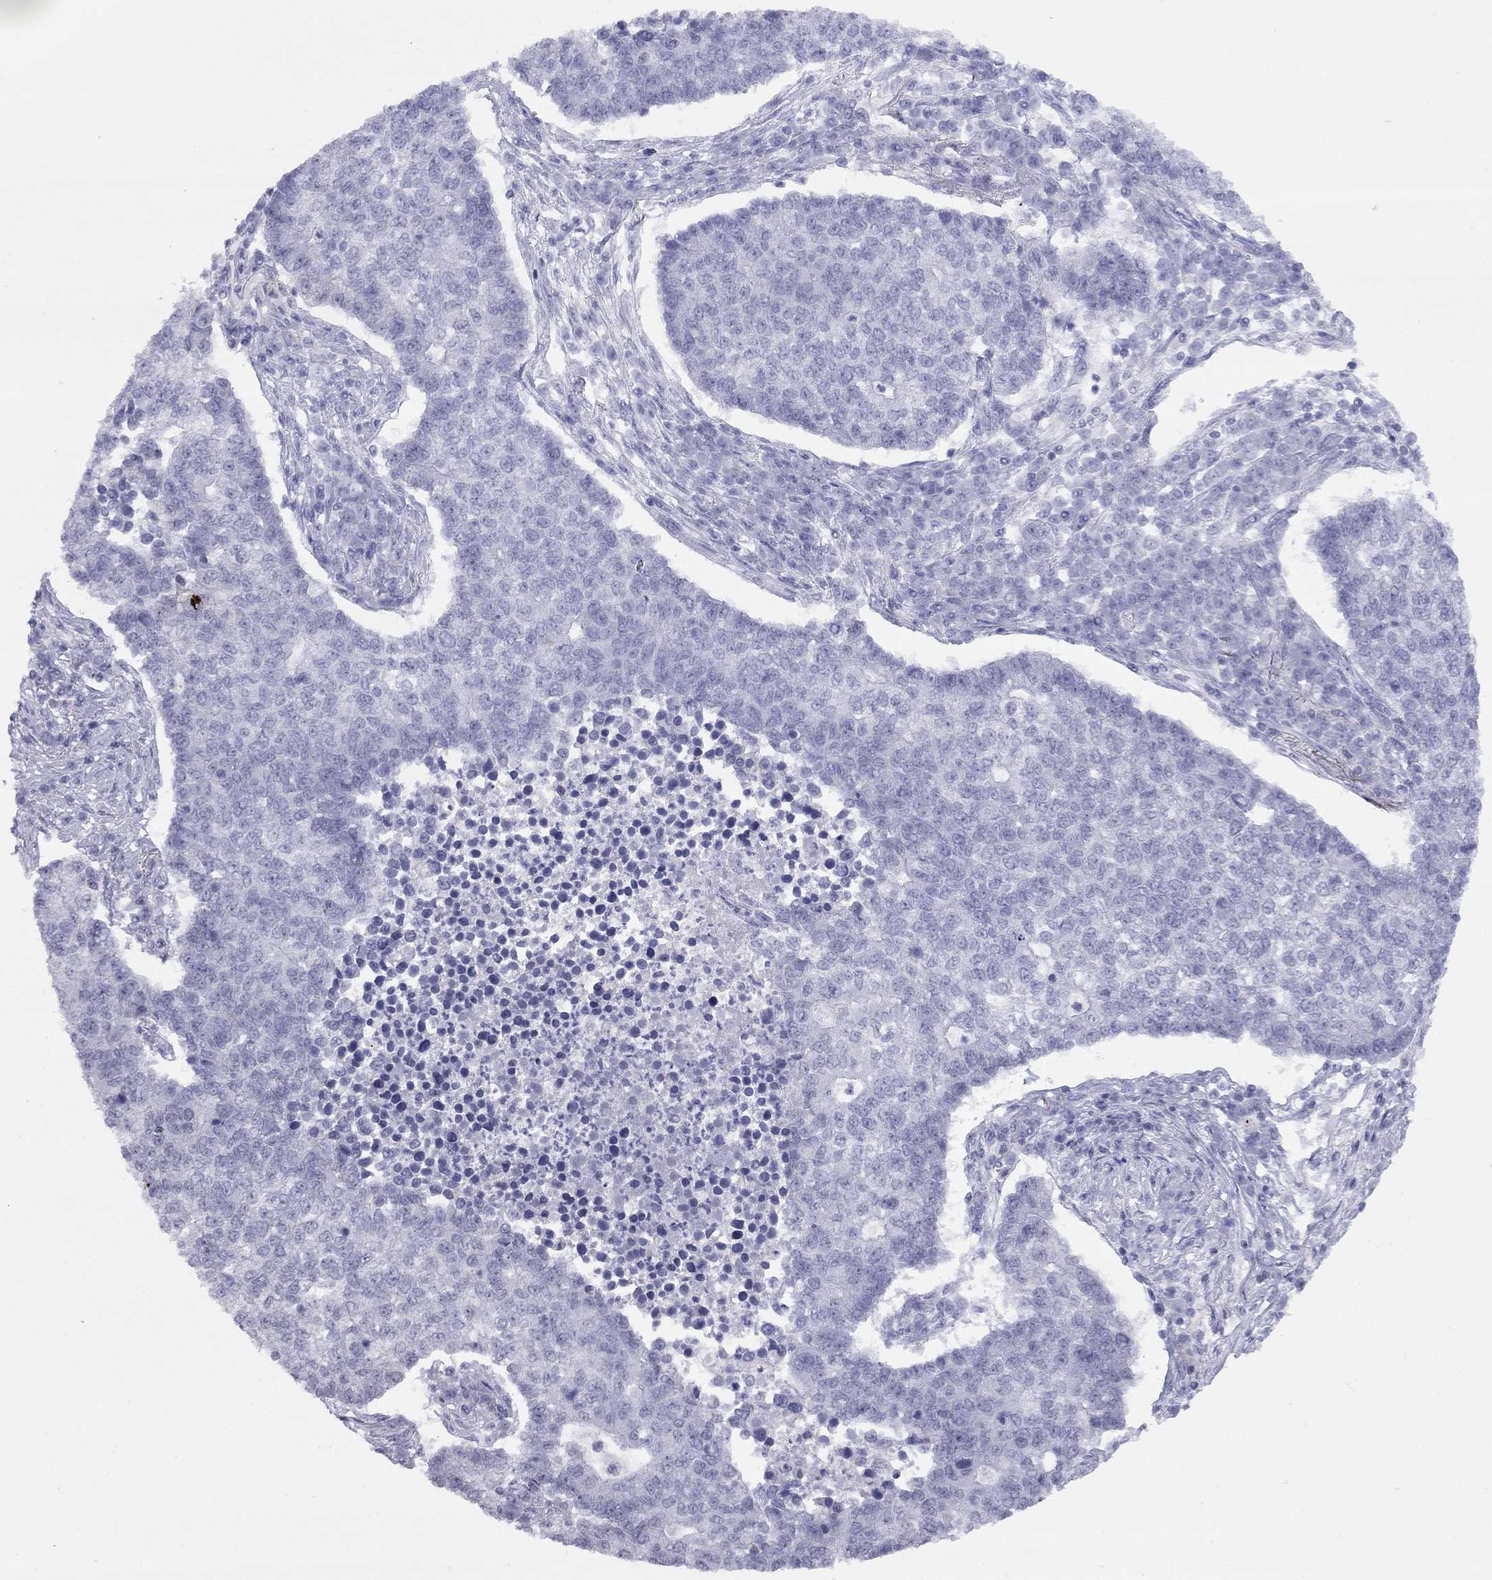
{"staining": {"intensity": "negative", "quantity": "none", "location": "none"}, "tissue": "lung cancer", "cell_type": "Tumor cells", "image_type": "cancer", "snomed": [{"axis": "morphology", "description": "Adenocarcinoma, NOS"}, {"axis": "topography", "description": "Lung"}], "caption": "Immunohistochemistry (IHC) histopathology image of lung cancer (adenocarcinoma) stained for a protein (brown), which displays no expression in tumor cells.", "gene": "LYAR", "patient": {"sex": "male", "age": 57}}